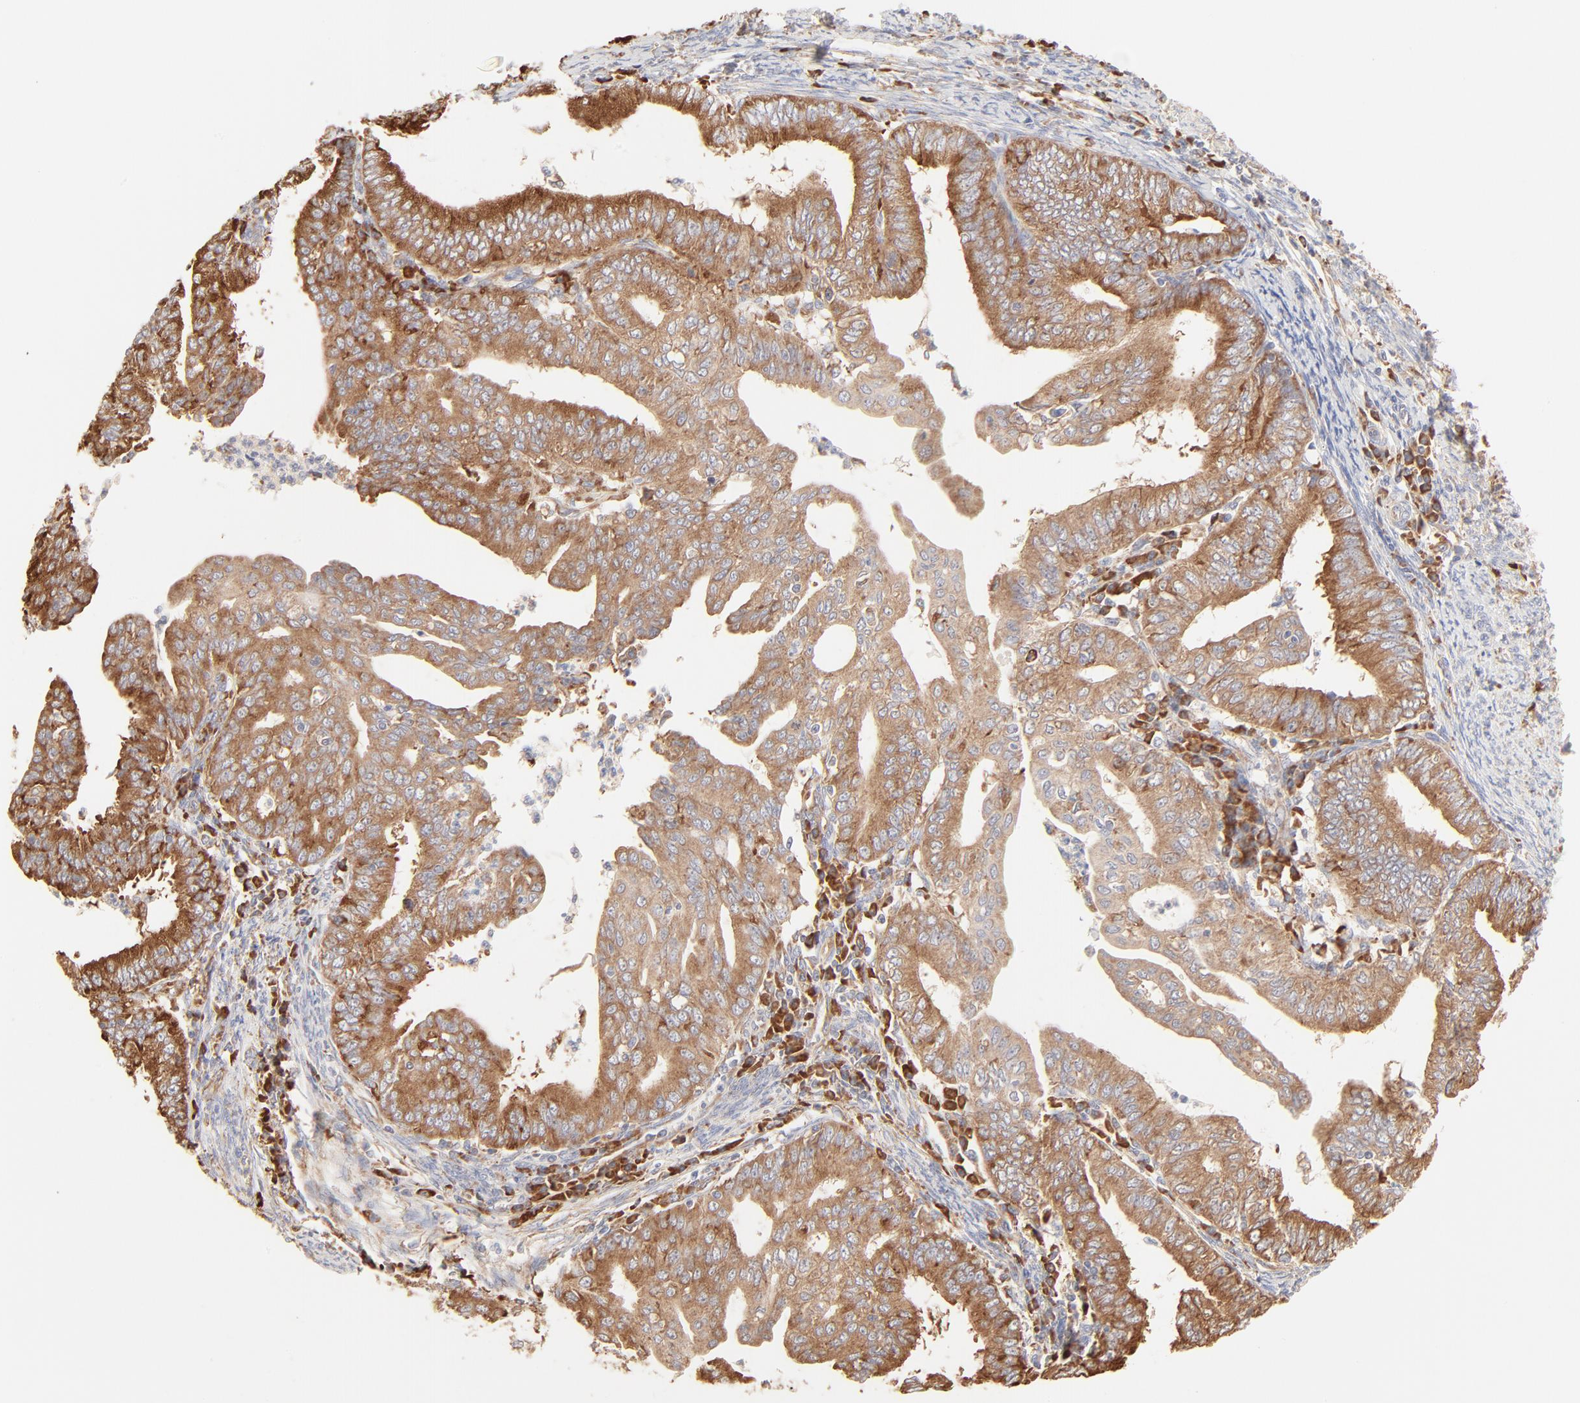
{"staining": {"intensity": "moderate", "quantity": ">75%", "location": "cytoplasmic/membranous"}, "tissue": "endometrial cancer", "cell_type": "Tumor cells", "image_type": "cancer", "snomed": [{"axis": "morphology", "description": "Adenocarcinoma, NOS"}, {"axis": "topography", "description": "Endometrium"}], "caption": "The immunohistochemical stain highlights moderate cytoplasmic/membranous expression in tumor cells of endometrial cancer tissue.", "gene": "RPS20", "patient": {"sex": "female", "age": 66}}